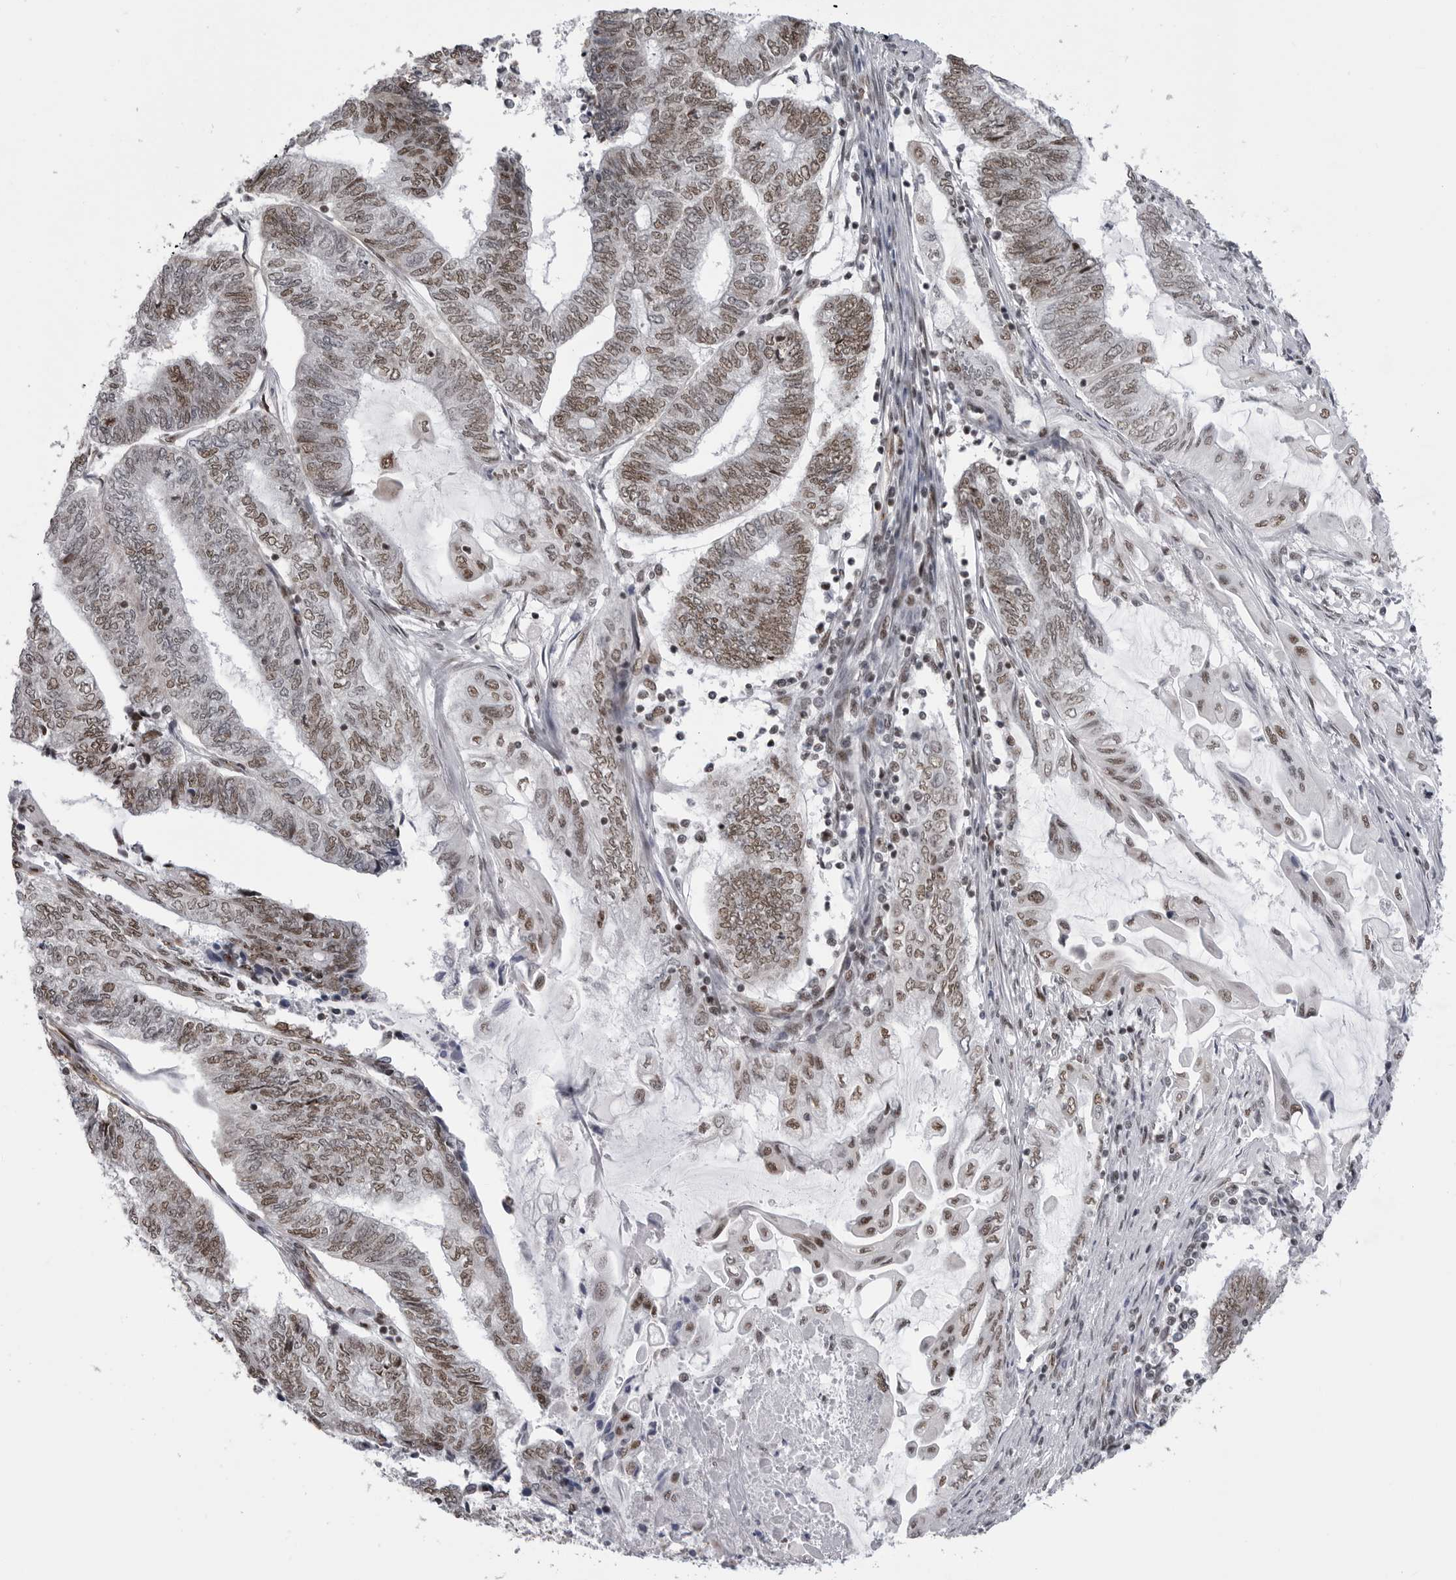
{"staining": {"intensity": "moderate", "quantity": ">75%", "location": "nuclear"}, "tissue": "endometrial cancer", "cell_type": "Tumor cells", "image_type": "cancer", "snomed": [{"axis": "morphology", "description": "Adenocarcinoma, NOS"}, {"axis": "topography", "description": "Uterus"}, {"axis": "topography", "description": "Endometrium"}], "caption": "Immunohistochemistry of human endometrial cancer demonstrates medium levels of moderate nuclear expression in about >75% of tumor cells.", "gene": "RNF26", "patient": {"sex": "female", "age": 70}}